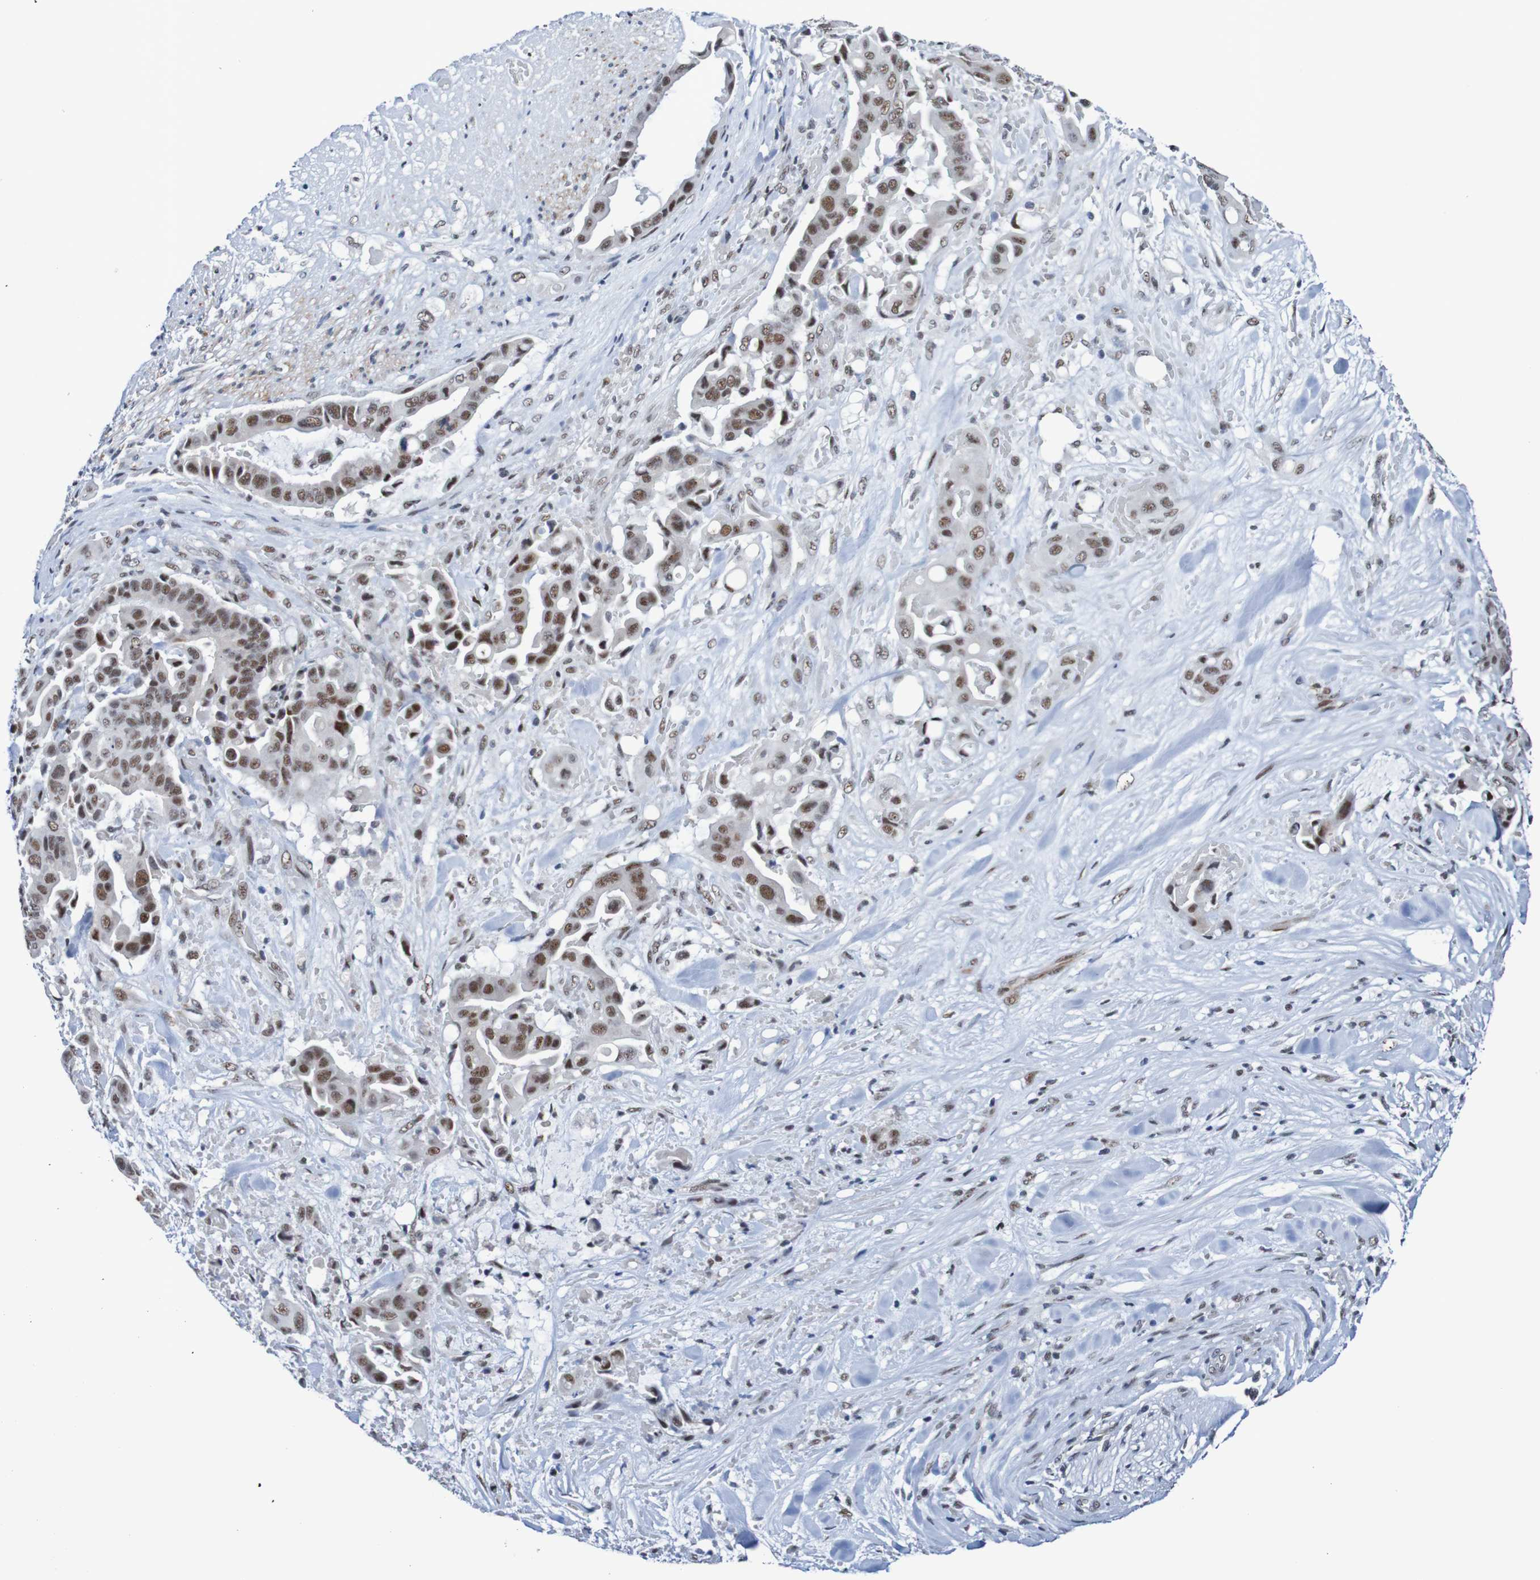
{"staining": {"intensity": "moderate", "quantity": "25%-75%", "location": "nuclear"}, "tissue": "liver cancer", "cell_type": "Tumor cells", "image_type": "cancer", "snomed": [{"axis": "morphology", "description": "Cholangiocarcinoma"}, {"axis": "topography", "description": "Liver"}], "caption": "The image displays staining of liver cholangiocarcinoma, revealing moderate nuclear protein positivity (brown color) within tumor cells.", "gene": "CDC5L", "patient": {"sex": "female", "age": 61}}